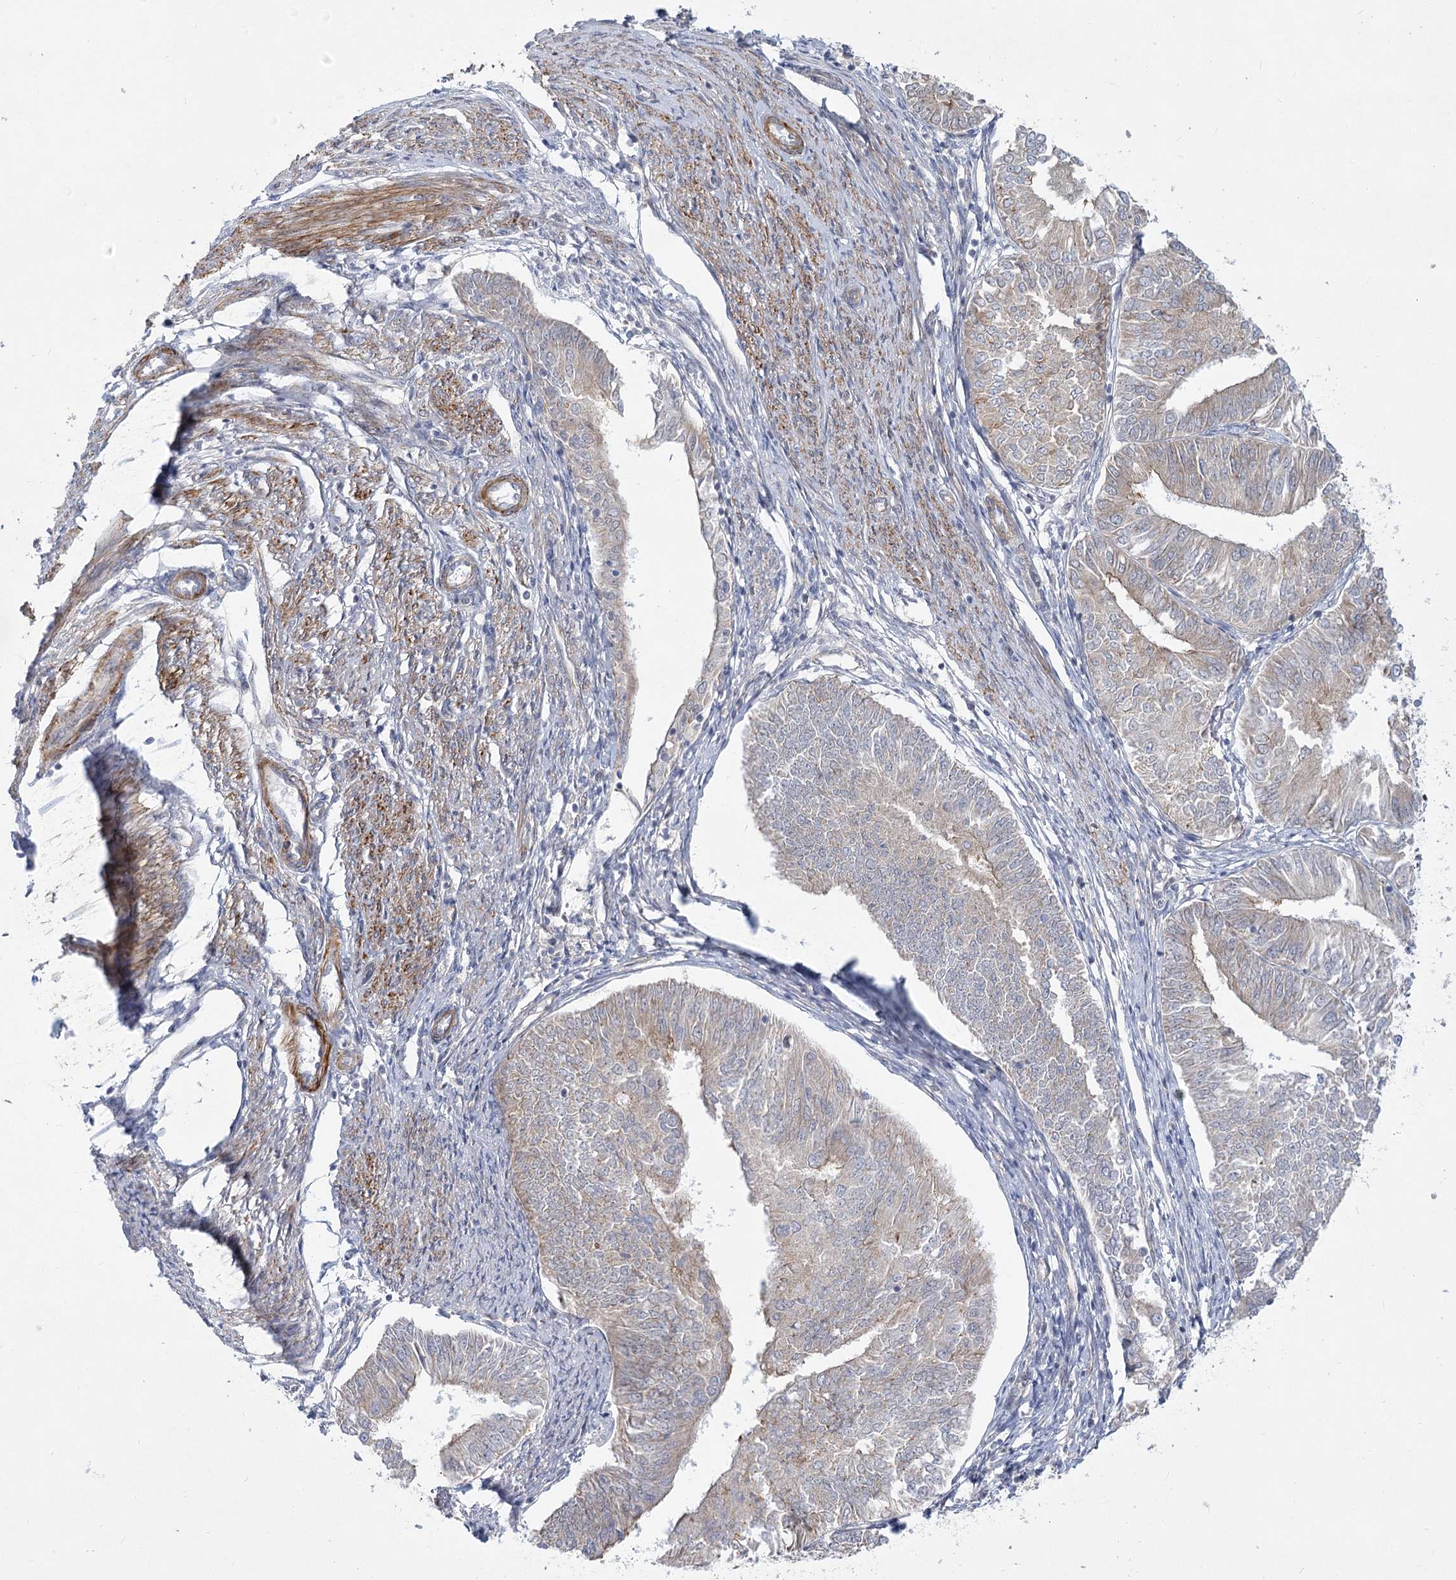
{"staining": {"intensity": "weak", "quantity": "<25%", "location": "cytoplasmic/membranous"}, "tissue": "endometrial cancer", "cell_type": "Tumor cells", "image_type": "cancer", "snomed": [{"axis": "morphology", "description": "Adenocarcinoma, NOS"}, {"axis": "topography", "description": "Endometrium"}], "caption": "This is an IHC photomicrograph of endometrial cancer. There is no positivity in tumor cells.", "gene": "ARSI", "patient": {"sex": "female", "age": 58}}